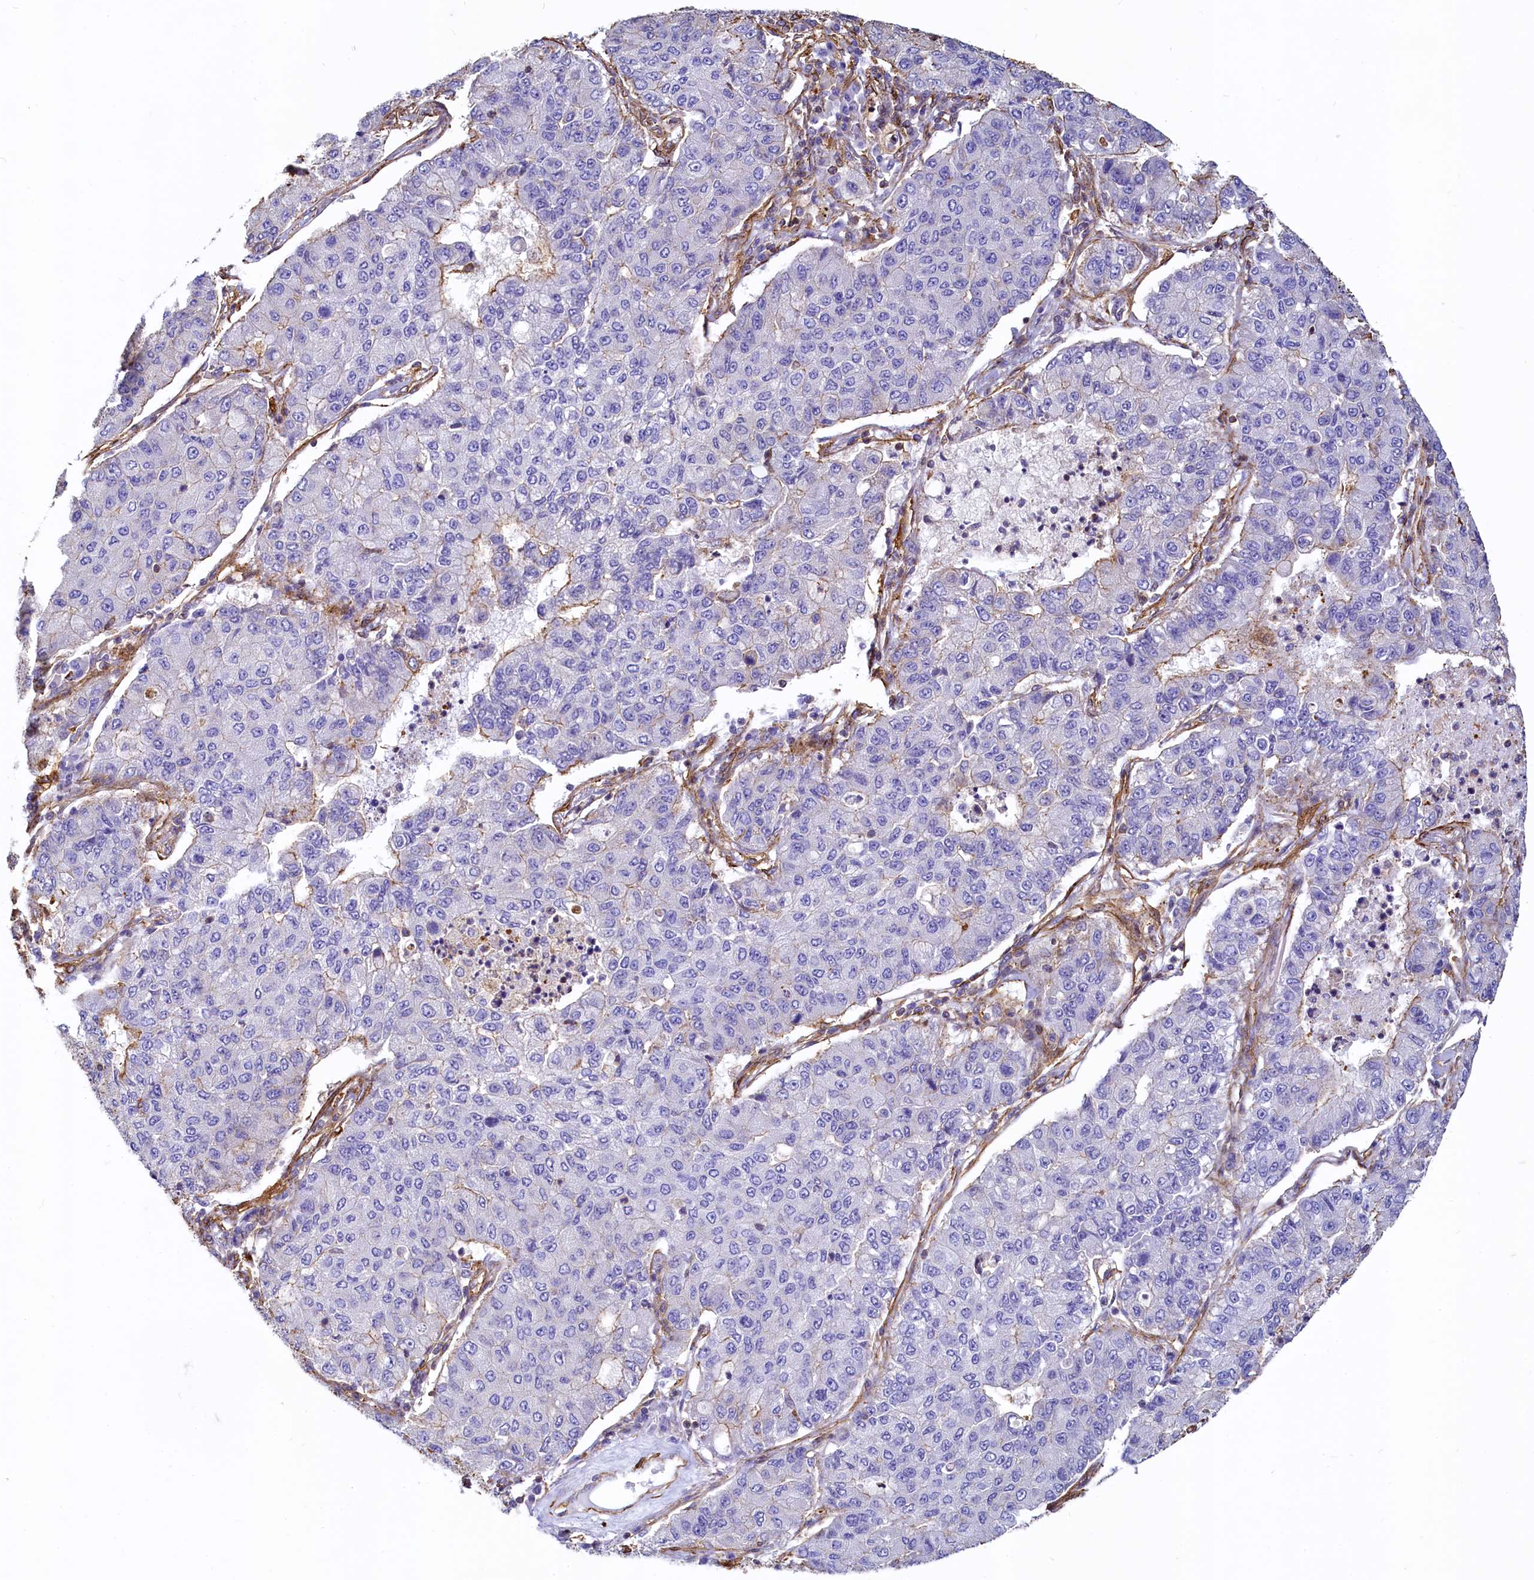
{"staining": {"intensity": "moderate", "quantity": "<25%", "location": "cytoplasmic/membranous"}, "tissue": "lung cancer", "cell_type": "Tumor cells", "image_type": "cancer", "snomed": [{"axis": "morphology", "description": "Squamous cell carcinoma, NOS"}, {"axis": "topography", "description": "Lung"}], "caption": "Protein expression analysis of human lung cancer (squamous cell carcinoma) reveals moderate cytoplasmic/membranous expression in about <25% of tumor cells. The staining was performed using DAB (3,3'-diaminobenzidine), with brown indicating positive protein expression. Nuclei are stained blue with hematoxylin.", "gene": "THBS1", "patient": {"sex": "male", "age": 74}}